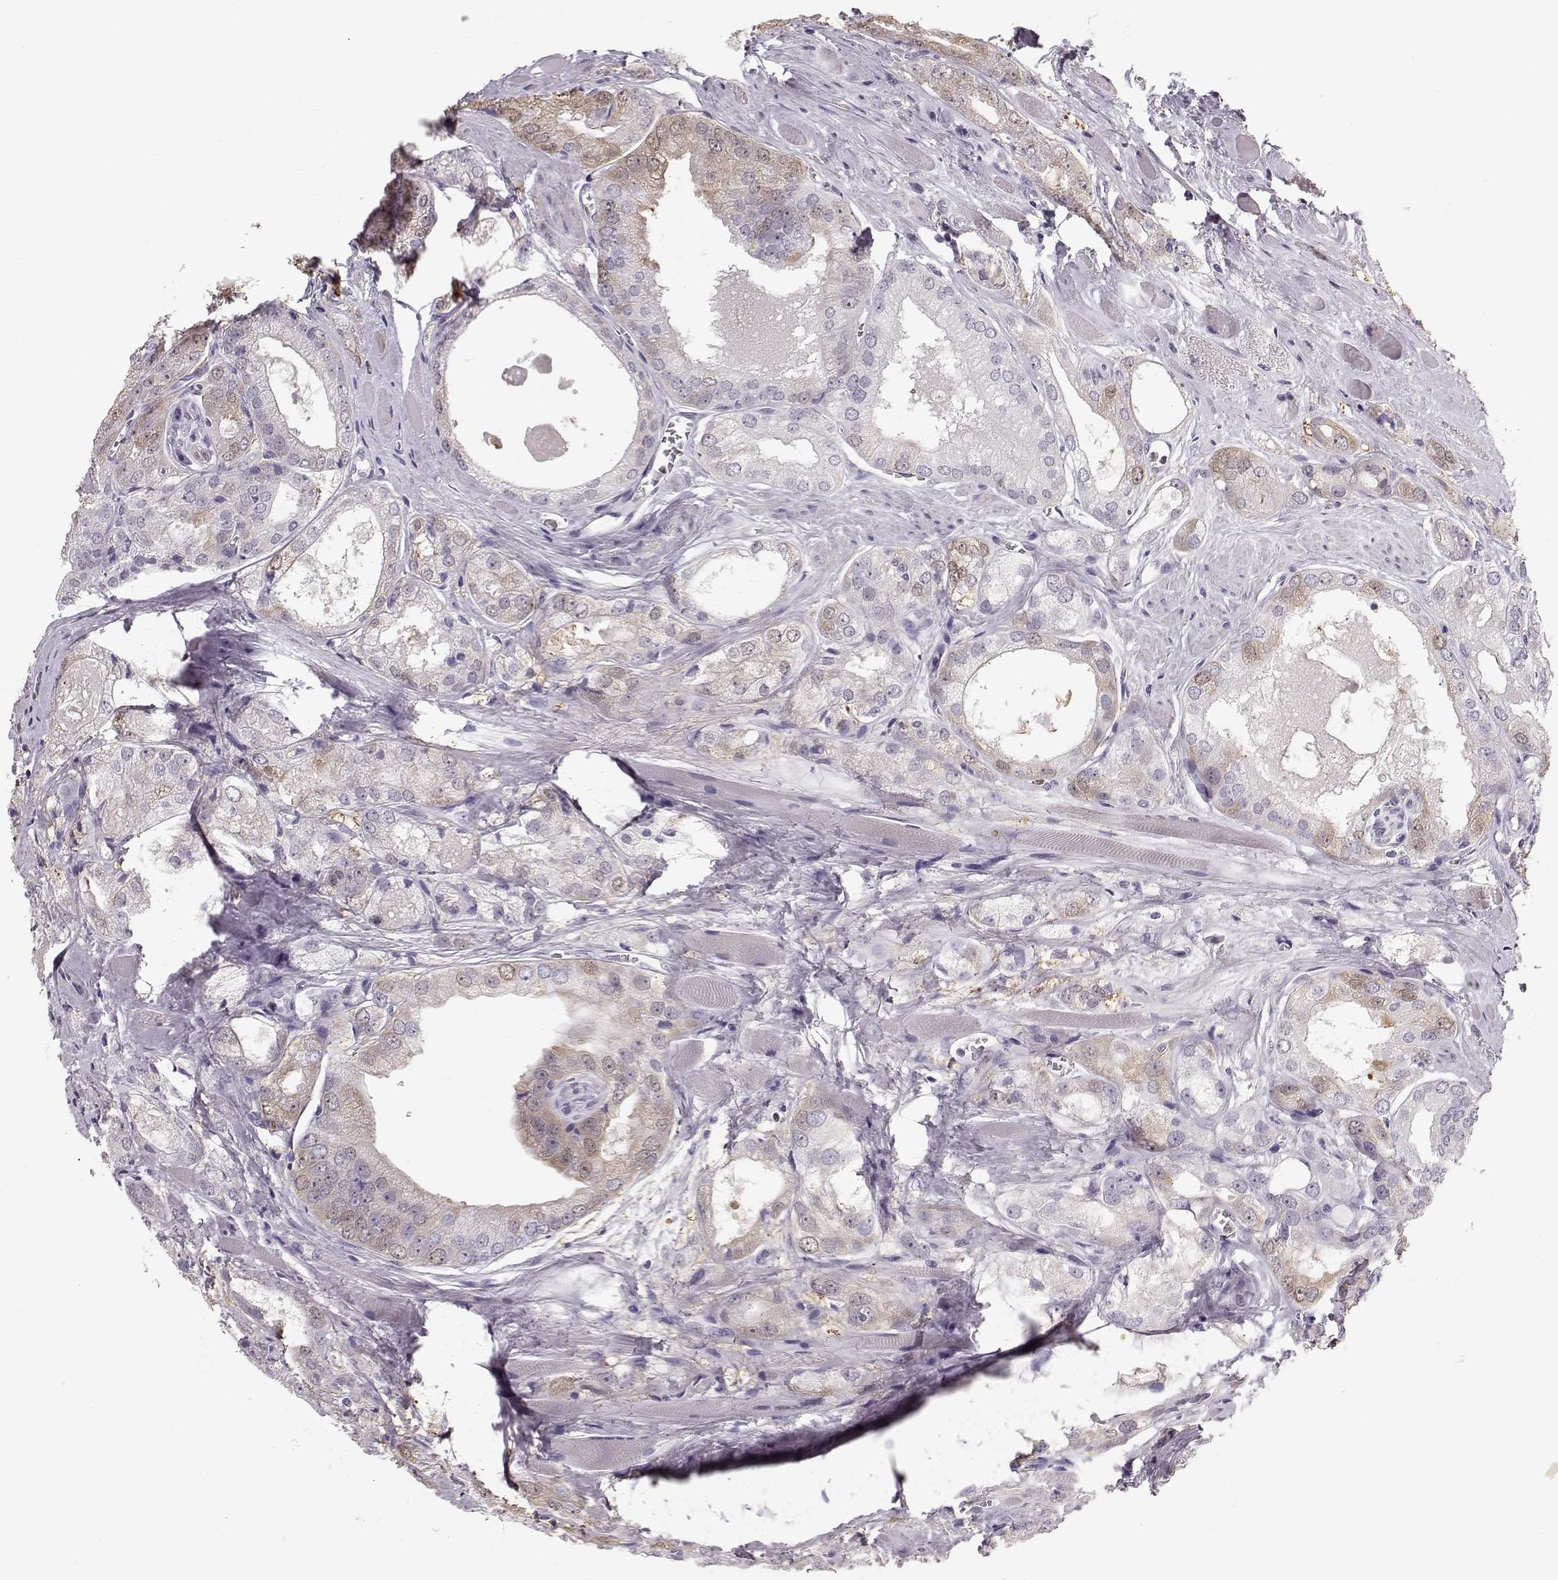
{"staining": {"intensity": "weak", "quantity": "<25%", "location": "cytoplasmic/membranous"}, "tissue": "prostate cancer", "cell_type": "Tumor cells", "image_type": "cancer", "snomed": [{"axis": "morphology", "description": "Adenocarcinoma, NOS"}, {"axis": "morphology", "description": "Adenocarcinoma, High grade"}, {"axis": "topography", "description": "Prostate"}], "caption": "High magnification brightfield microscopy of prostate adenocarcinoma stained with DAB (3,3'-diaminobenzidine) (brown) and counterstained with hematoxylin (blue): tumor cells show no significant positivity. (DAB (3,3'-diaminobenzidine) IHC with hematoxylin counter stain).", "gene": "POU1F1", "patient": {"sex": "male", "age": 70}}